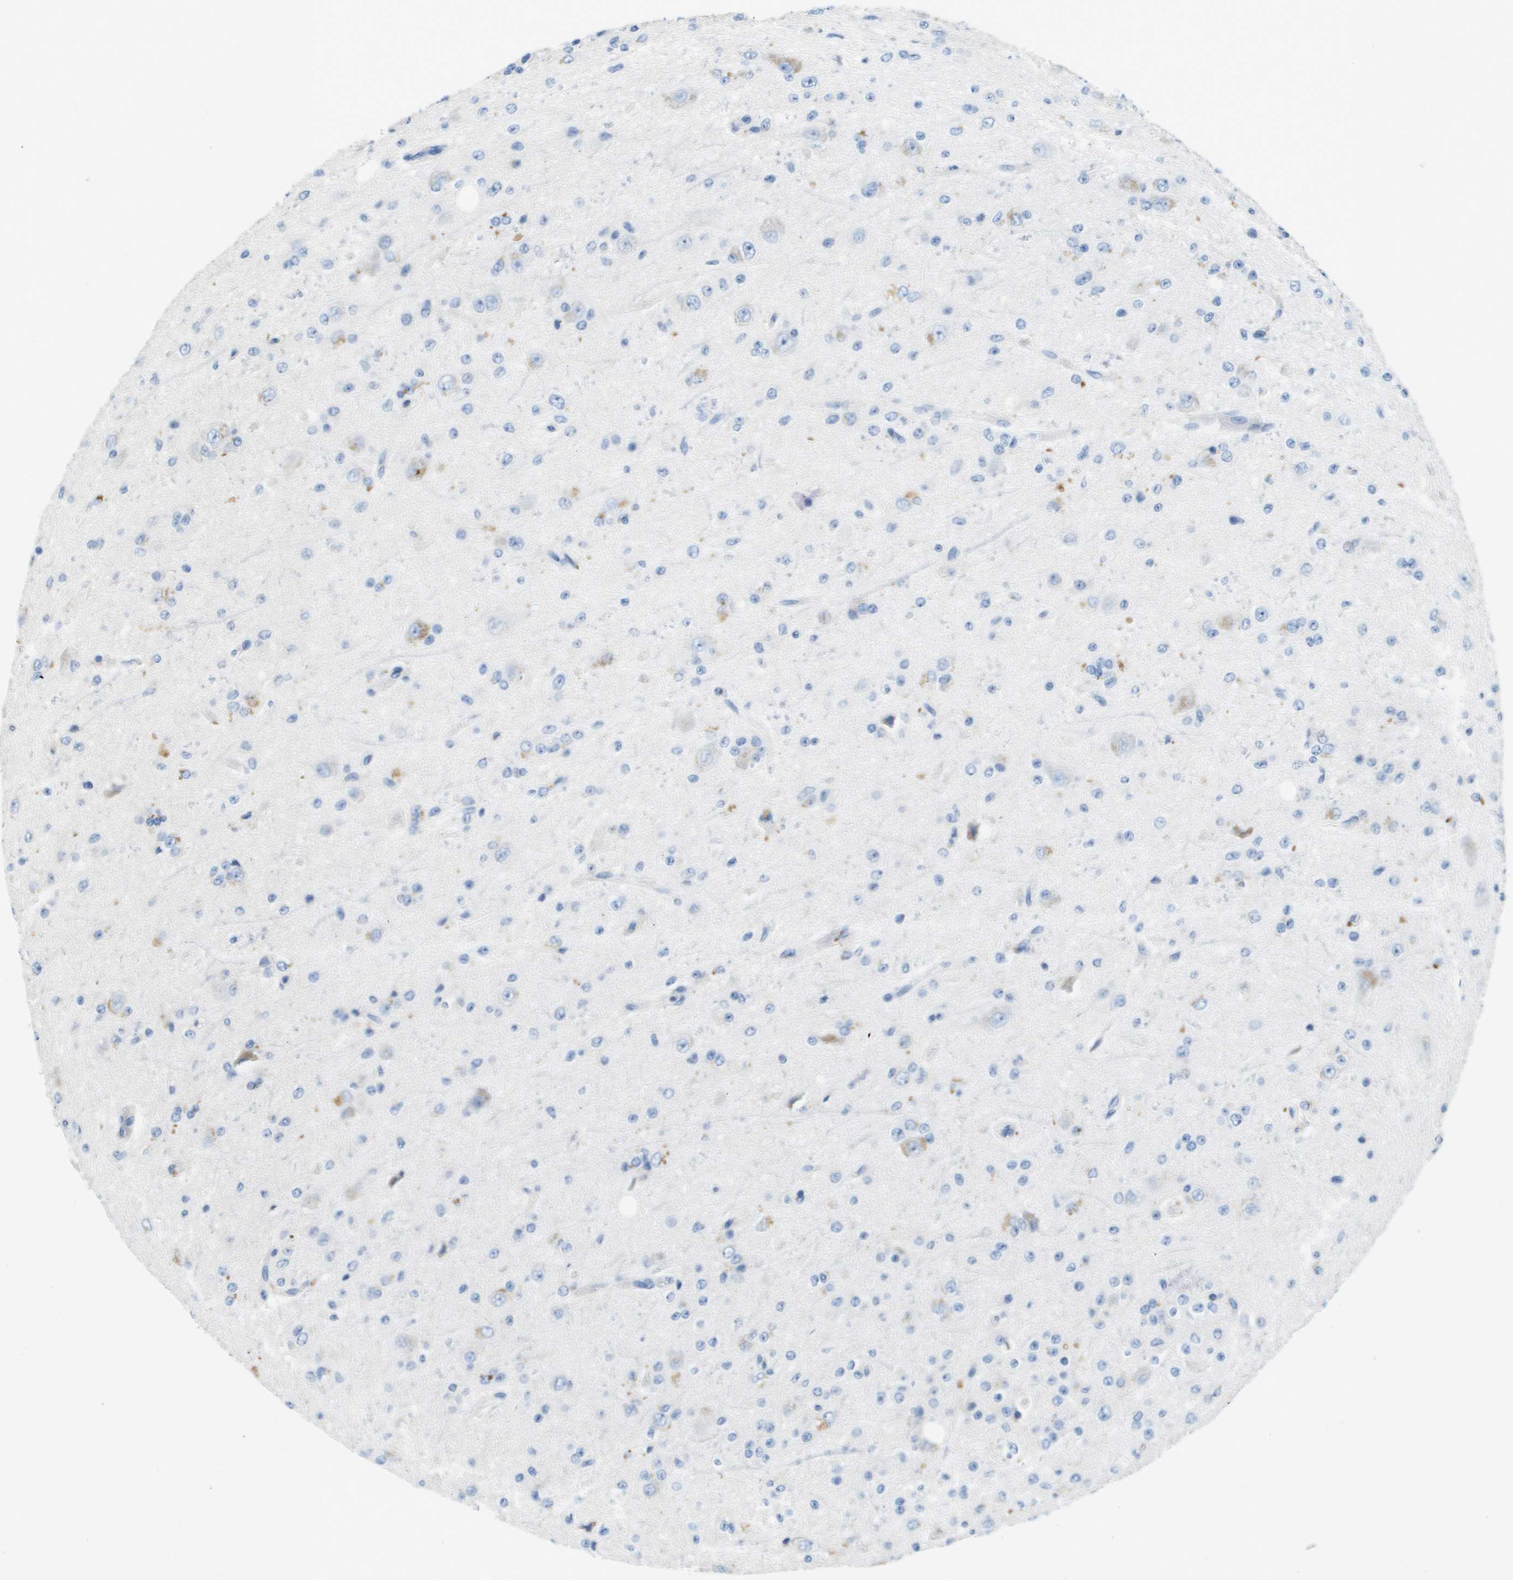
{"staining": {"intensity": "negative", "quantity": "none", "location": "none"}, "tissue": "glioma", "cell_type": "Tumor cells", "image_type": "cancer", "snomed": [{"axis": "morphology", "description": "Glioma, malignant, High grade"}, {"axis": "topography", "description": "pancreas cauda"}], "caption": "Malignant high-grade glioma was stained to show a protein in brown. There is no significant expression in tumor cells.", "gene": "B3GNT5", "patient": {"sex": "male", "age": 60}}